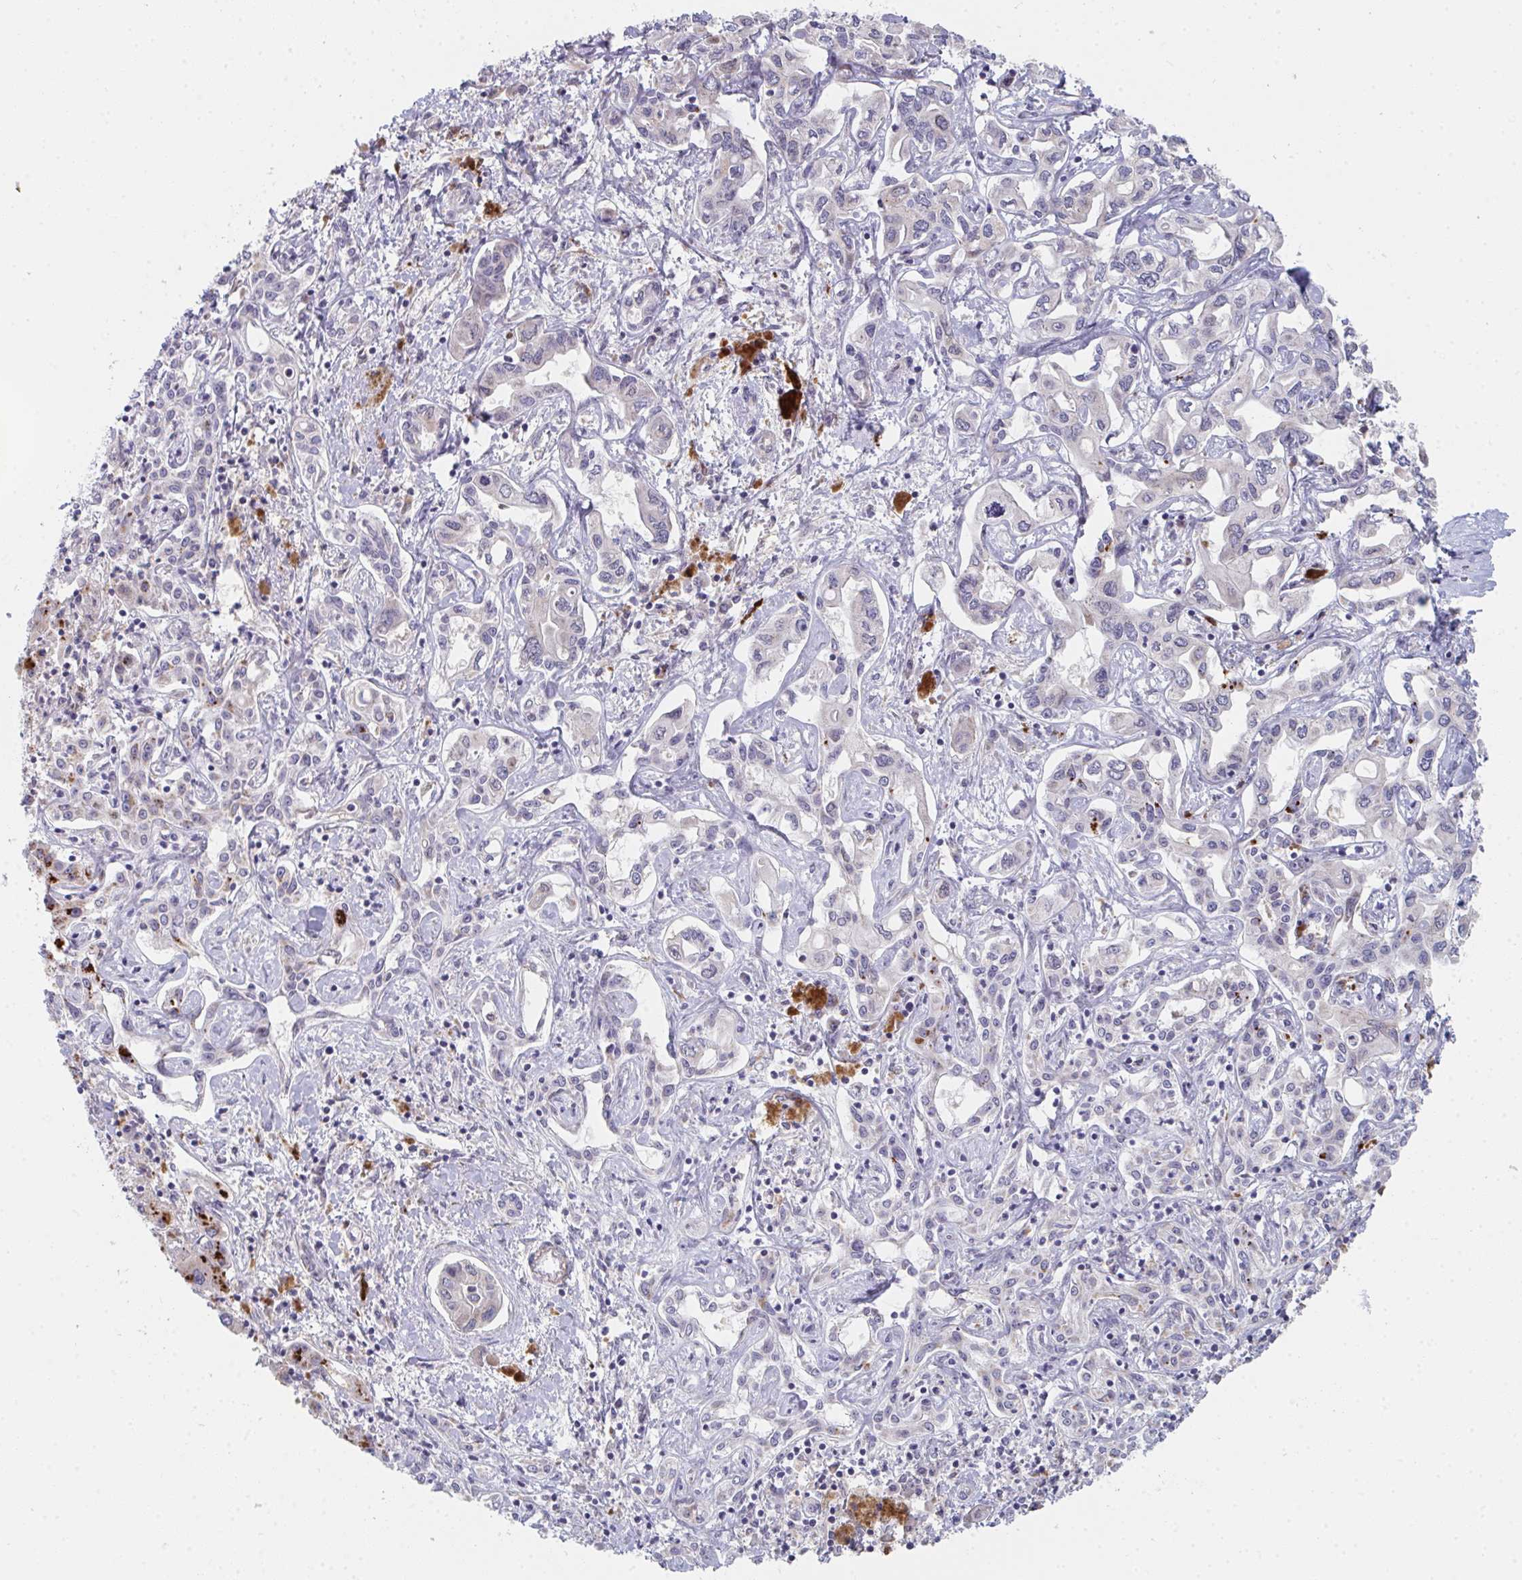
{"staining": {"intensity": "negative", "quantity": "none", "location": "none"}, "tissue": "liver cancer", "cell_type": "Tumor cells", "image_type": "cancer", "snomed": [{"axis": "morphology", "description": "Cholangiocarcinoma"}, {"axis": "topography", "description": "Liver"}], "caption": "IHC micrograph of neoplastic tissue: liver cancer stained with DAB demonstrates no significant protein positivity in tumor cells.", "gene": "VWDE", "patient": {"sex": "female", "age": 64}}